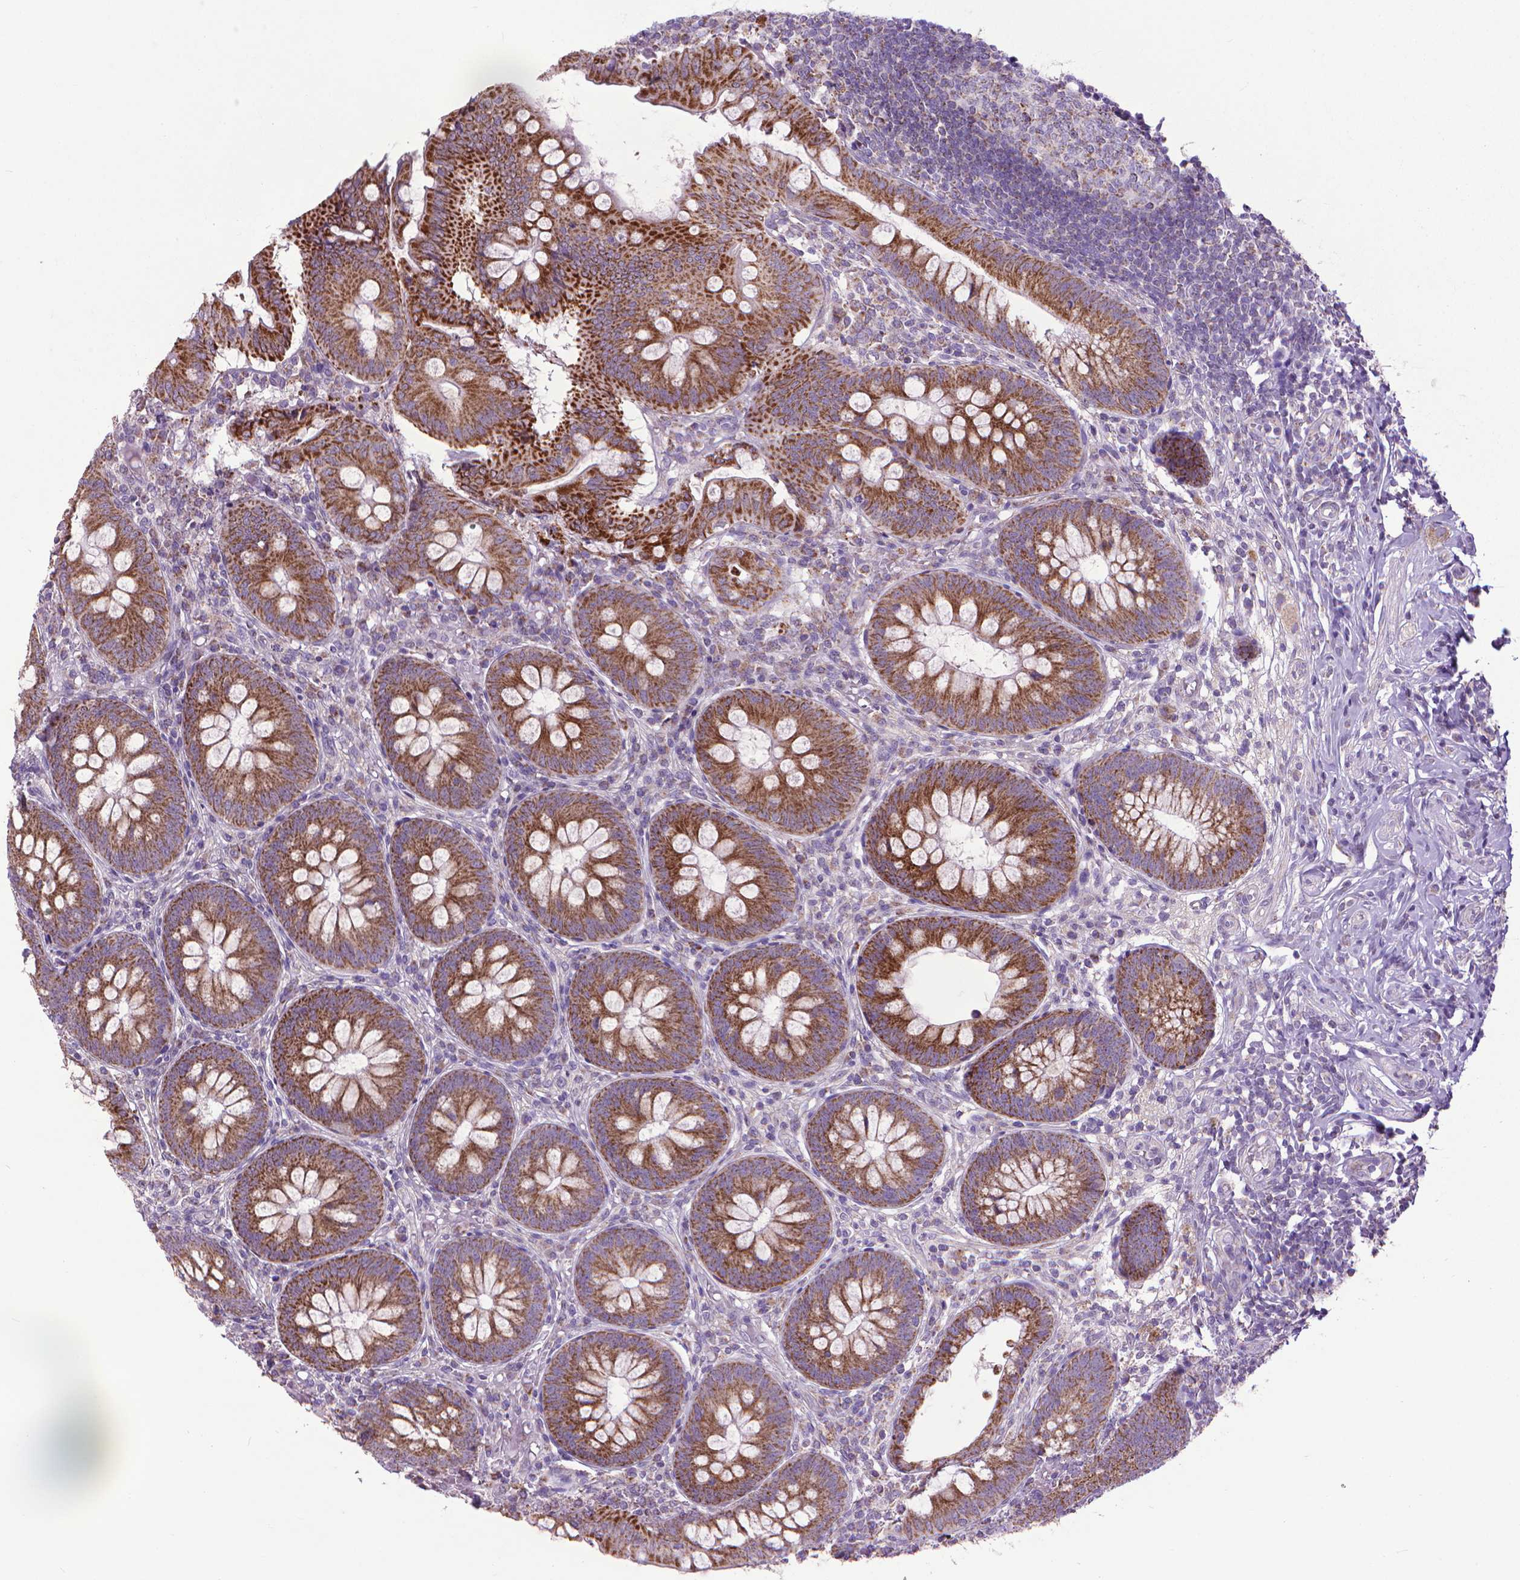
{"staining": {"intensity": "strong", "quantity": ">75%", "location": "cytoplasmic/membranous"}, "tissue": "appendix", "cell_type": "Glandular cells", "image_type": "normal", "snomed": [{"axis": "morphology", "description": "Normal tissue, NOS"}, {"axis": "morphology", "description": "Inflammation, NOS"}, {"axis": "topography", "description": "Appendix"}], "caption": "Immunohistochemistry histopathology image of unremarkable appendix stained for a protein (brown), which demonstrates high levels of strong cytoplasmic/membranous staining in about >75% of glandular cells.", "gene": "VDAC1", "patient": {"sex": "male", "age": 16}}